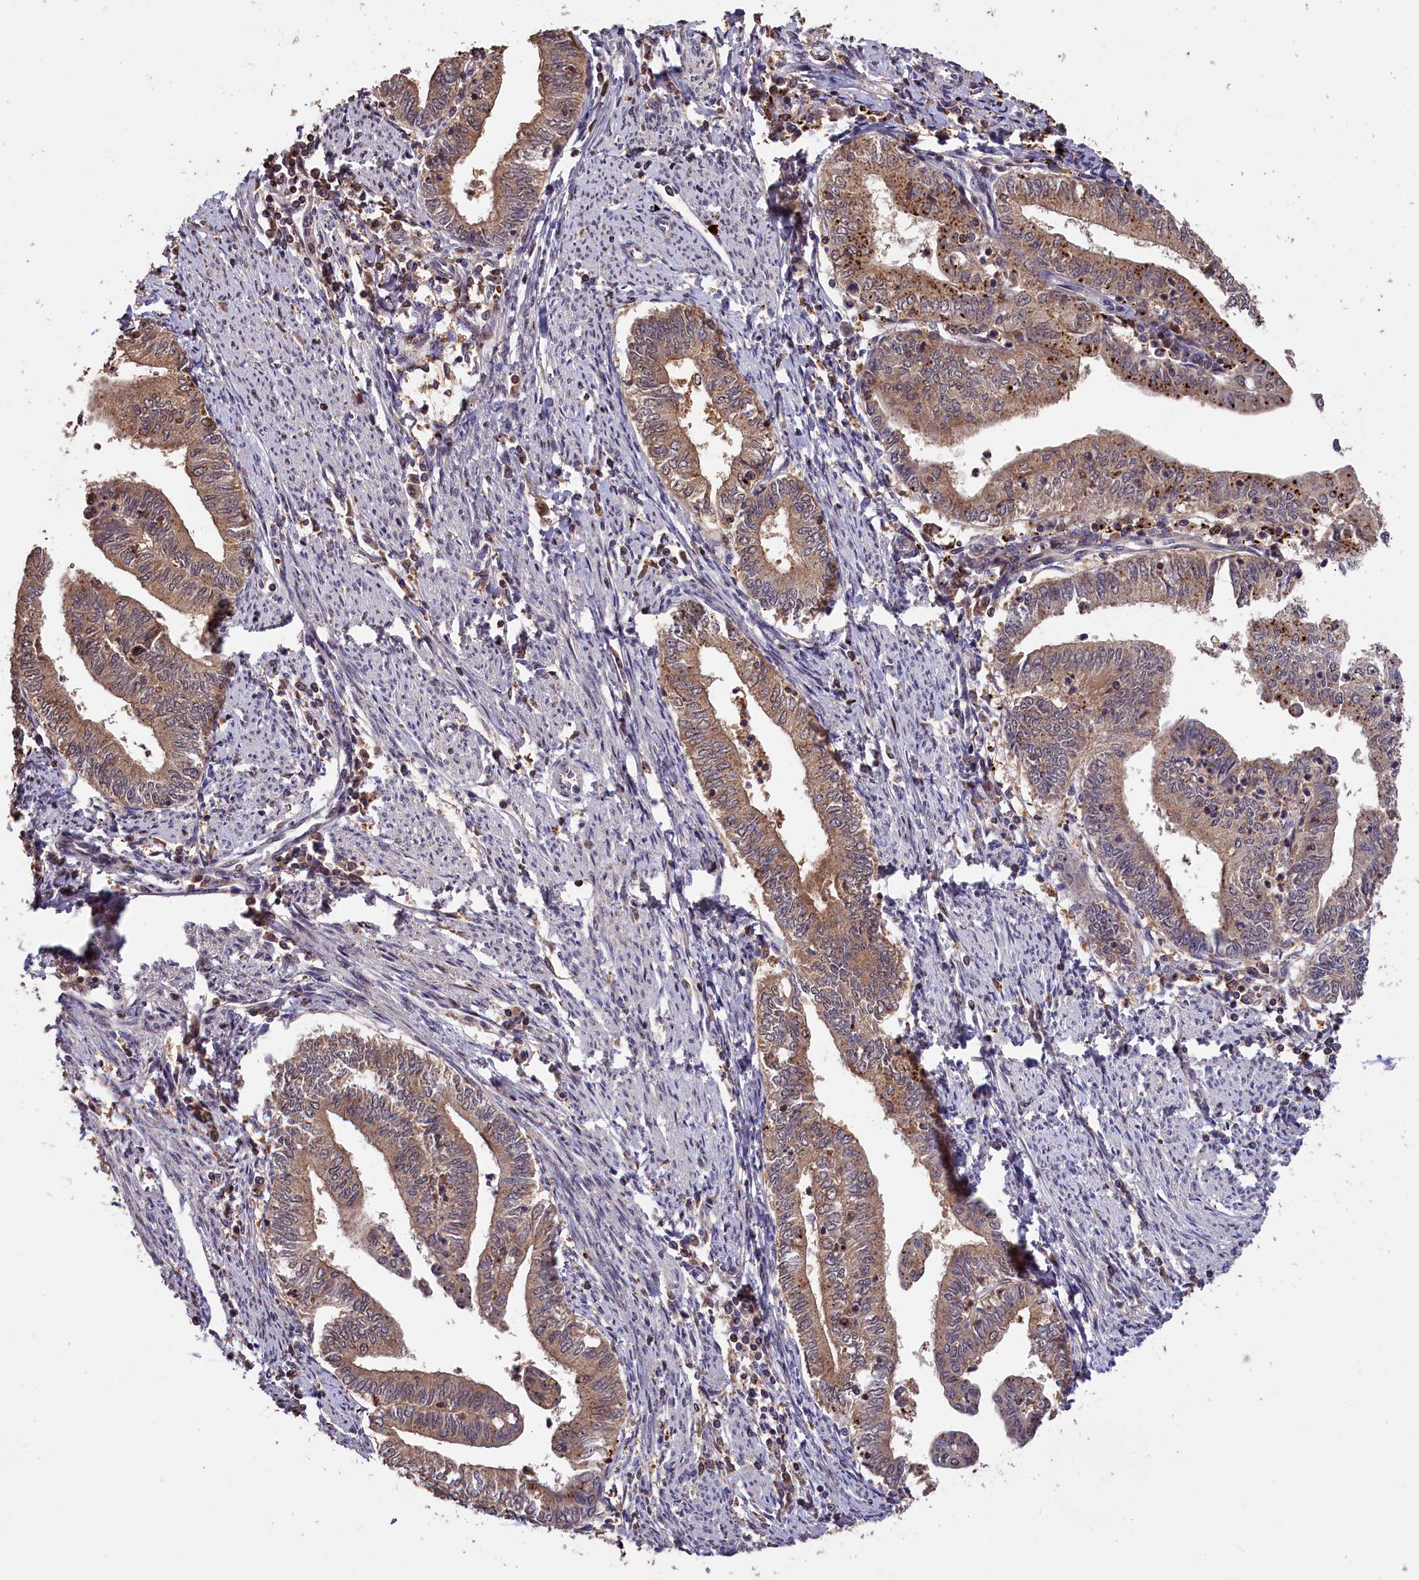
{"staining": {"intensity": "moderate", "quantity": ">75%", "location": "cytoplasmic/membranous"}, "tissue": "endometrial cancer", "cell_type": "Tumor cells", "image_type": "cancer", "snomed": [{"axis": "morphology", "description": "Adenocarcinoma, NOS"}, {"axis": "topography", "description": "Endometrium"}], "caption": "High-magnification brightfield microscopy of adenocarcinoma (endometrial) stained with DAB (brown) and counterstained with hematoxylin (blue). tumor cells exhibit moderate cytoplasmic/membranous staining is seen in about>75% of cells.", "gene": "PHAF1", "patient": {"sex": "female", "age": 66}}